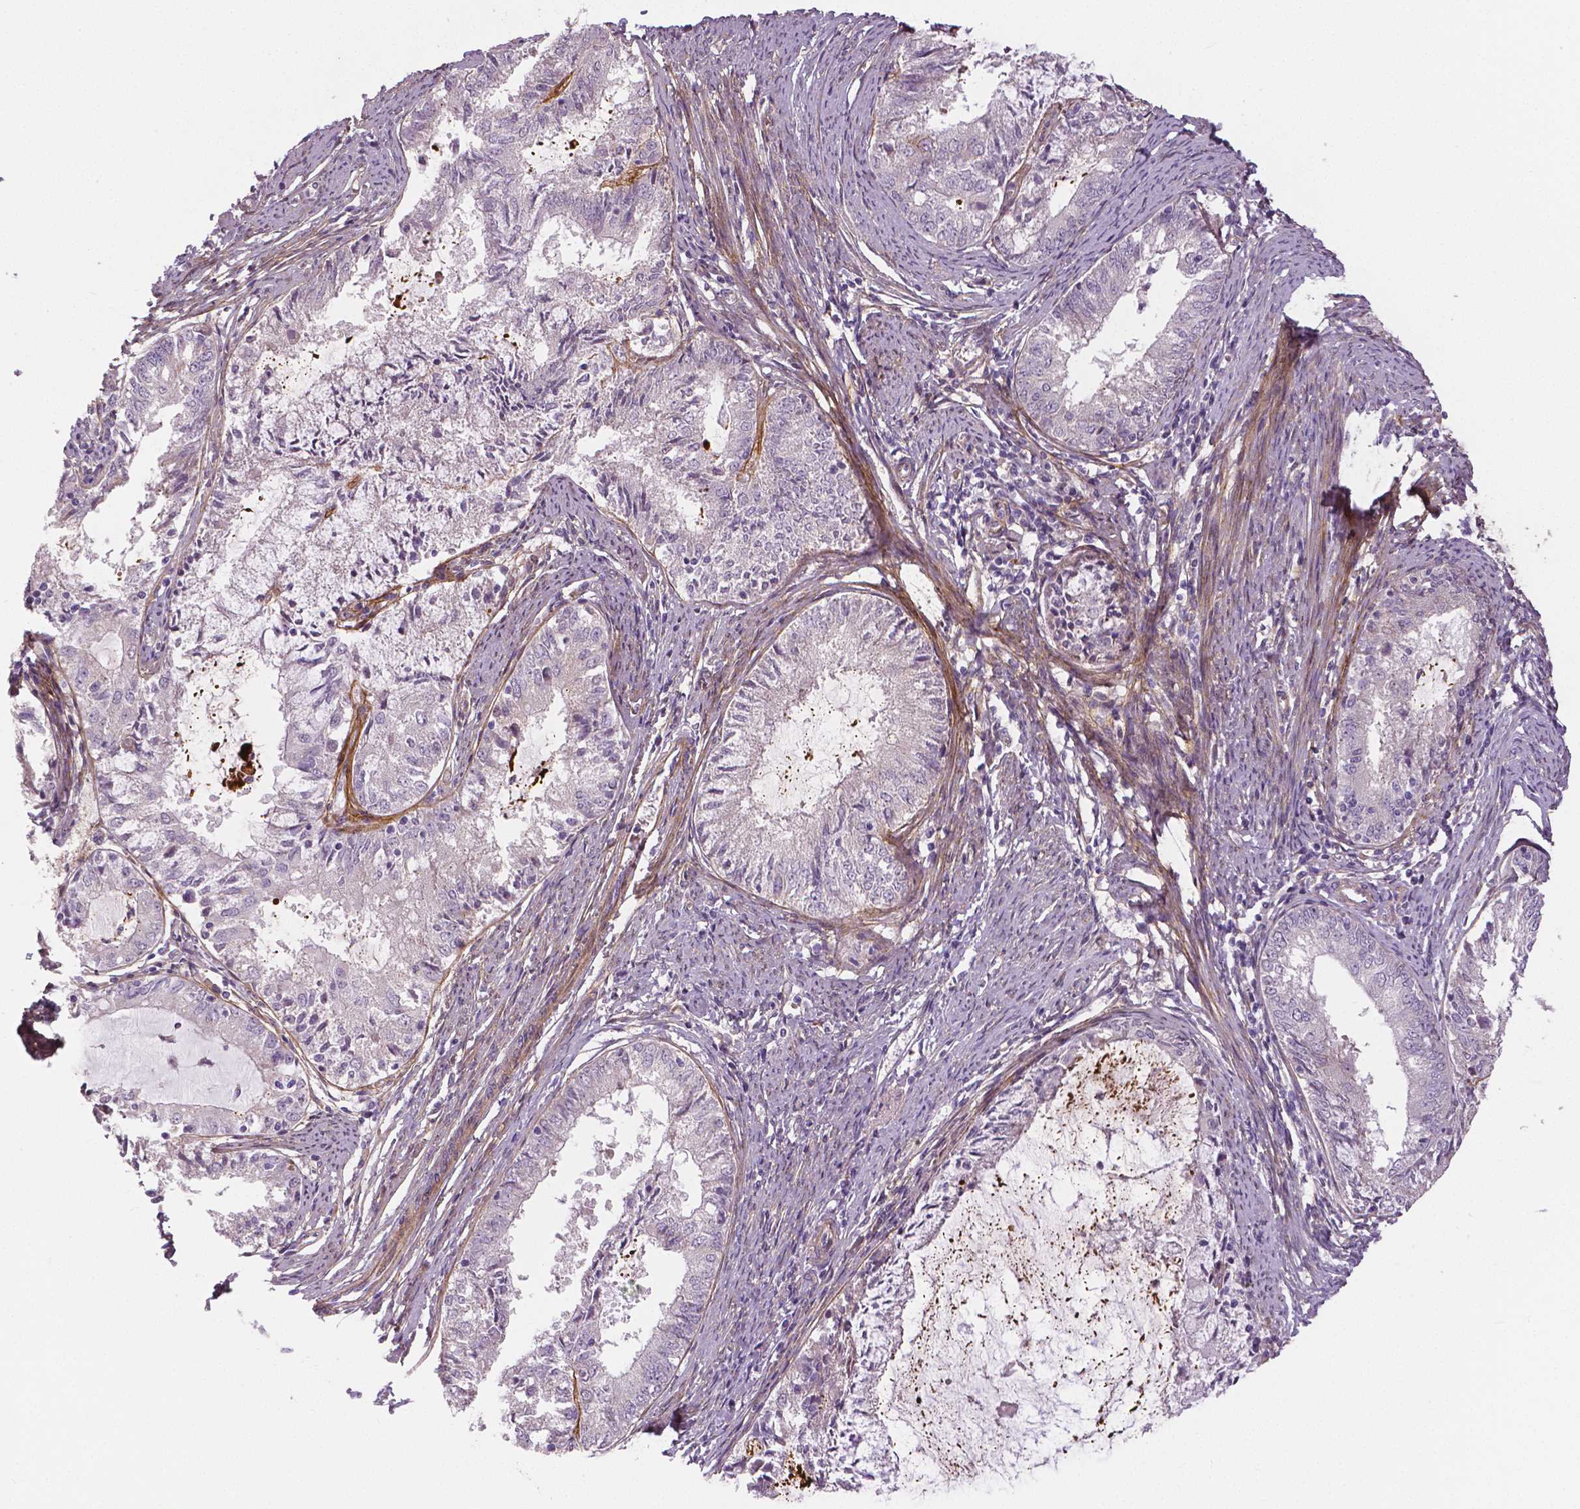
{"staining": {"intensity": "negative", "quantity": "none", "location": "none"}, "tissue": "endometrial cancer", "cell_type": "Tumor cells", "image_type": "cancer", "snomed": [{"axis": "morphology", "description": "Adenocarcinoma, NOS"}, {"axis": "topography", "description": "Endometrium"}], "caption": "This is a photomicrograph of IHC staining of adenocarcinoma (endometrial), which shows no staining in tumor cells. The staining was performed using DAB to visualize the protein expression in brown, while the nuclei were stained in blue with hematoxylin (Magnification: 20x).", "gene": "FLT1", "patient": {"sex": "female", "age": 57}}